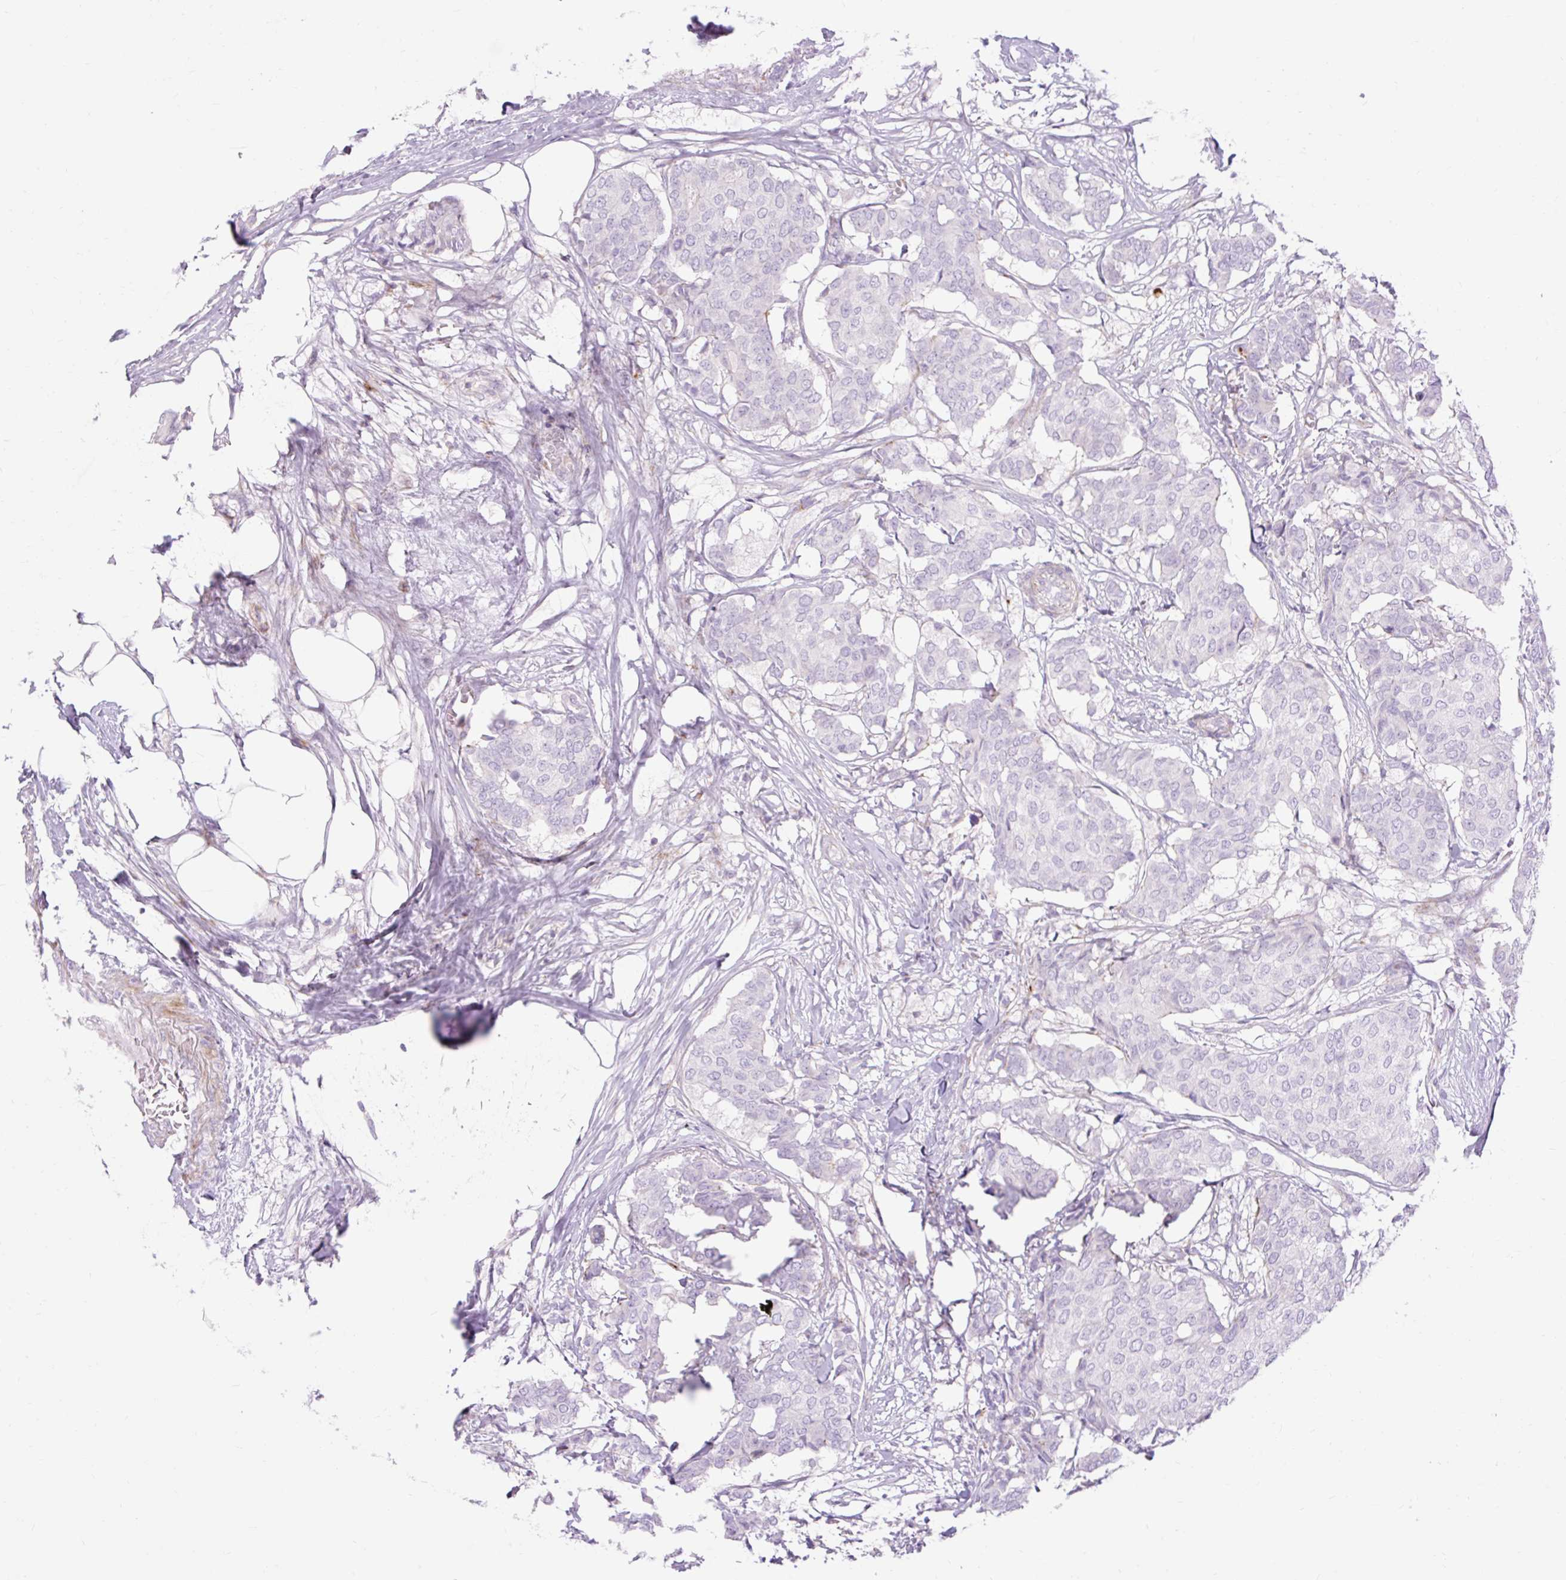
{"staining": {"intensity": "negative", "quantity": "none", "location": "none"}, "tissue": "breast cancer", "cell_type": "Tumor cells", "image_type": "cancer", "snomed": [{"axis": "morphology", "description": "Duct carcinoma"}, {"axis": "topography", "description": "Breast"}], "caption": "Human breast cancer stained for a protein using IHC exhibits no expression in tumor cells.", "gene": "CORO7-PAM16", "patient": {"sex": "female", "age": 75}}